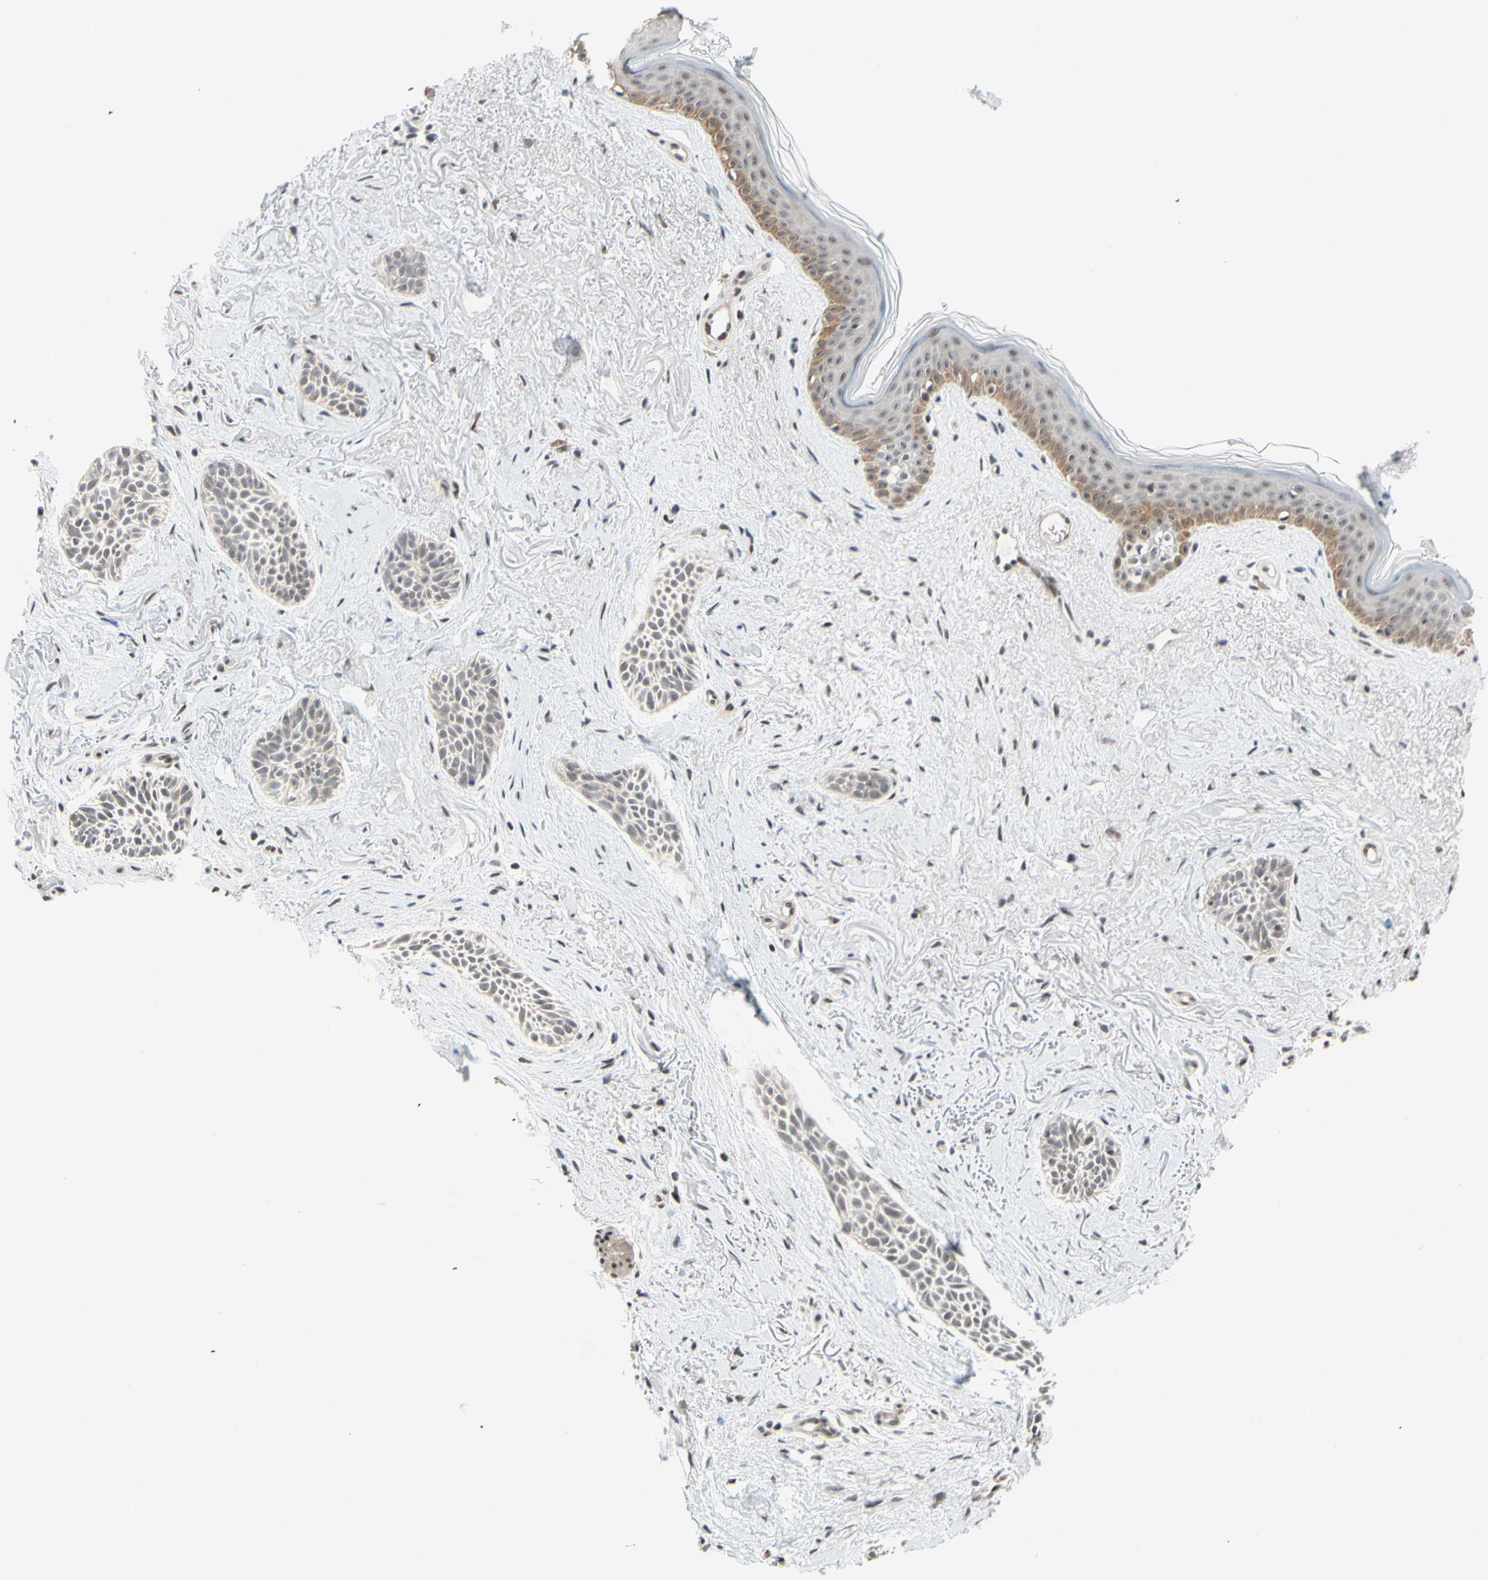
{"staining": {"intensity": "weak", "quantity": "25%-75%", "location": "nuclear"}, "tissue": "skin cancer", "cell_type": "Tumor cells", "image_type": "cancer", "snomed": [{"axis": "morphology", "description": "Normal tissue, NOS"}, {"axis": "morphology", "description": "Basal cell carcinoma"}, {"axis": "topography", "description": "Skin"}], "caption": "The immunohistochemical stain highlights weak nuclear staining in tumor cells of skin cancer (basal cell carcinoma) tissue.", "gene": "TAF4", "patient": {"sex": "female", "age": 84}}